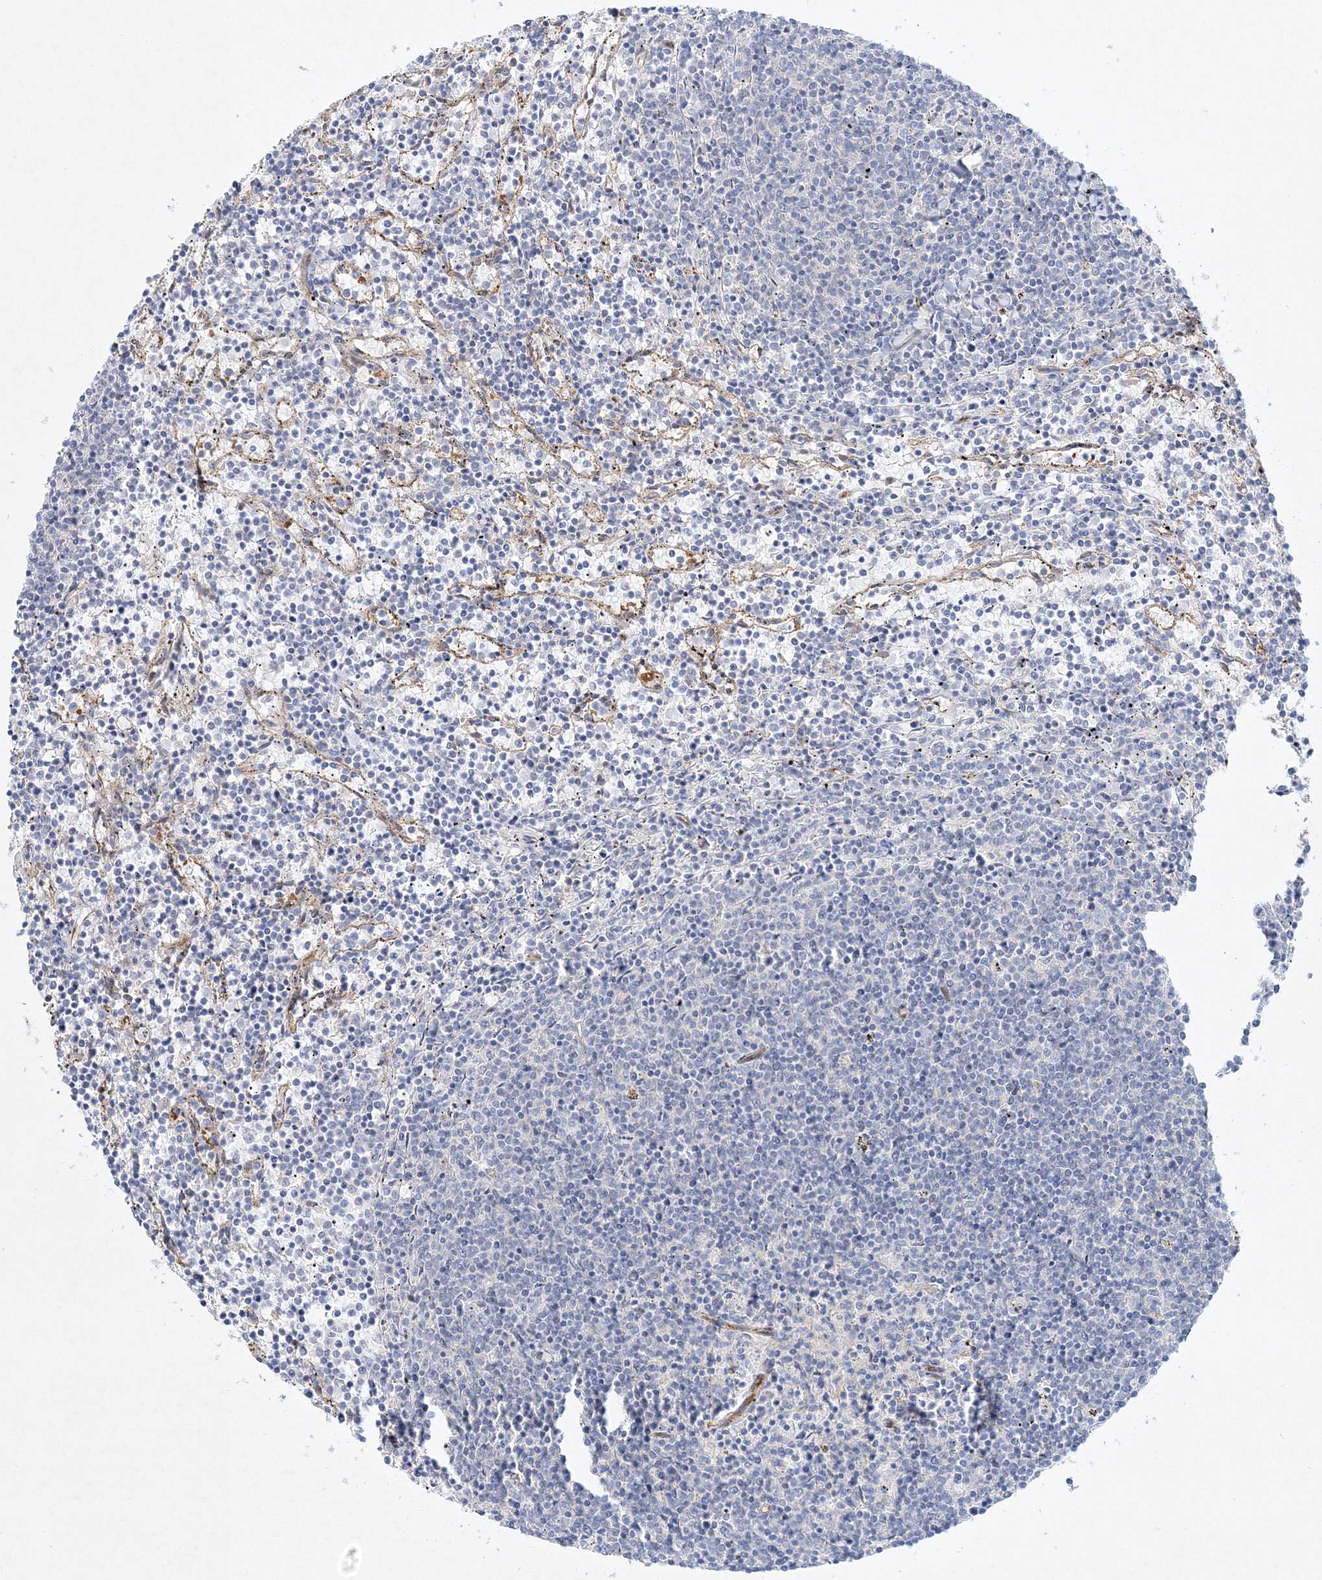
{"staining": {"intensity": "negative", "quantity": "none", "location": "none"}, "tissue": "lymphoma", "cell_type": "Tumor cells", "image_type": "cancer", "snomed": [{"axis": "morphology", "description": "Malignant lymphoma, non-Hodgkin's type, Low grade"}, {"axis": "topography", "description": "Spleen"}], "caption": "Tumor cells show no significant protein positivity in malignant lymphoma, non-Hodgkin's type (low-grade).", "gene": "ZFYVE16", "patient": {"sex": "female", "age": 50}}